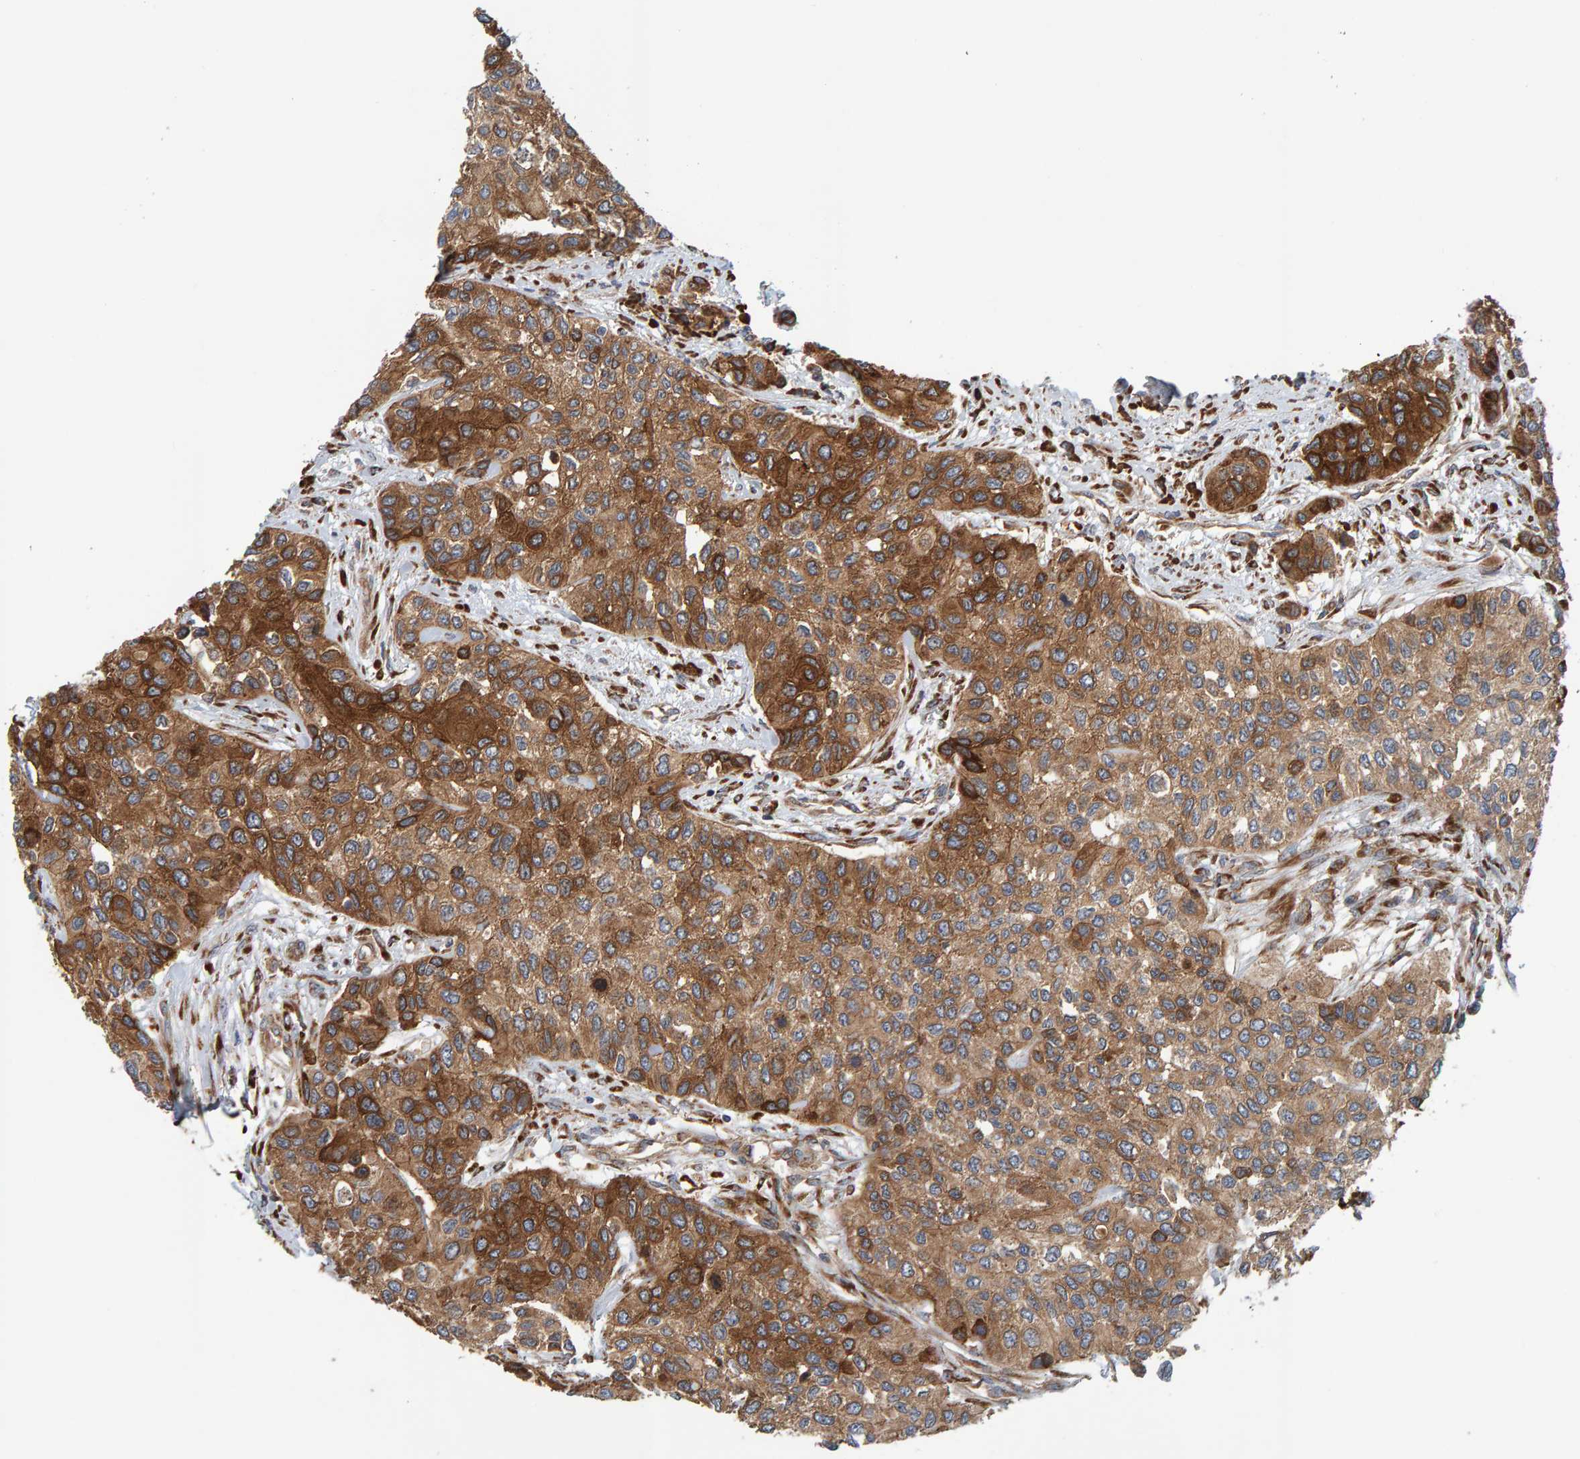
{"staining": {"intensity": "strong", "quantity": ">75%", "location": "cytoplasmic/membranous"}, "tissue": "urothelial cancer", "cell_type": "Tumor cells", "image_type": "cancer", "snomed": [{"axis": "morphology", "description": "Urothelial carcinoma, High grade"}, {"axis": "topography", "description": "Urinary bladder"}], "caption": "A brown stain highlights strong cytoplasmic/membranous positivity of a protein in high-grade urothelial carcinoma tumor cells. Using DAB (brown) and hematoxylin (blue) stains, captured at high magnification using brightfield microscopy.", "gene": "BAIAP2", "patient": {"sex": "female", "age": 56}}